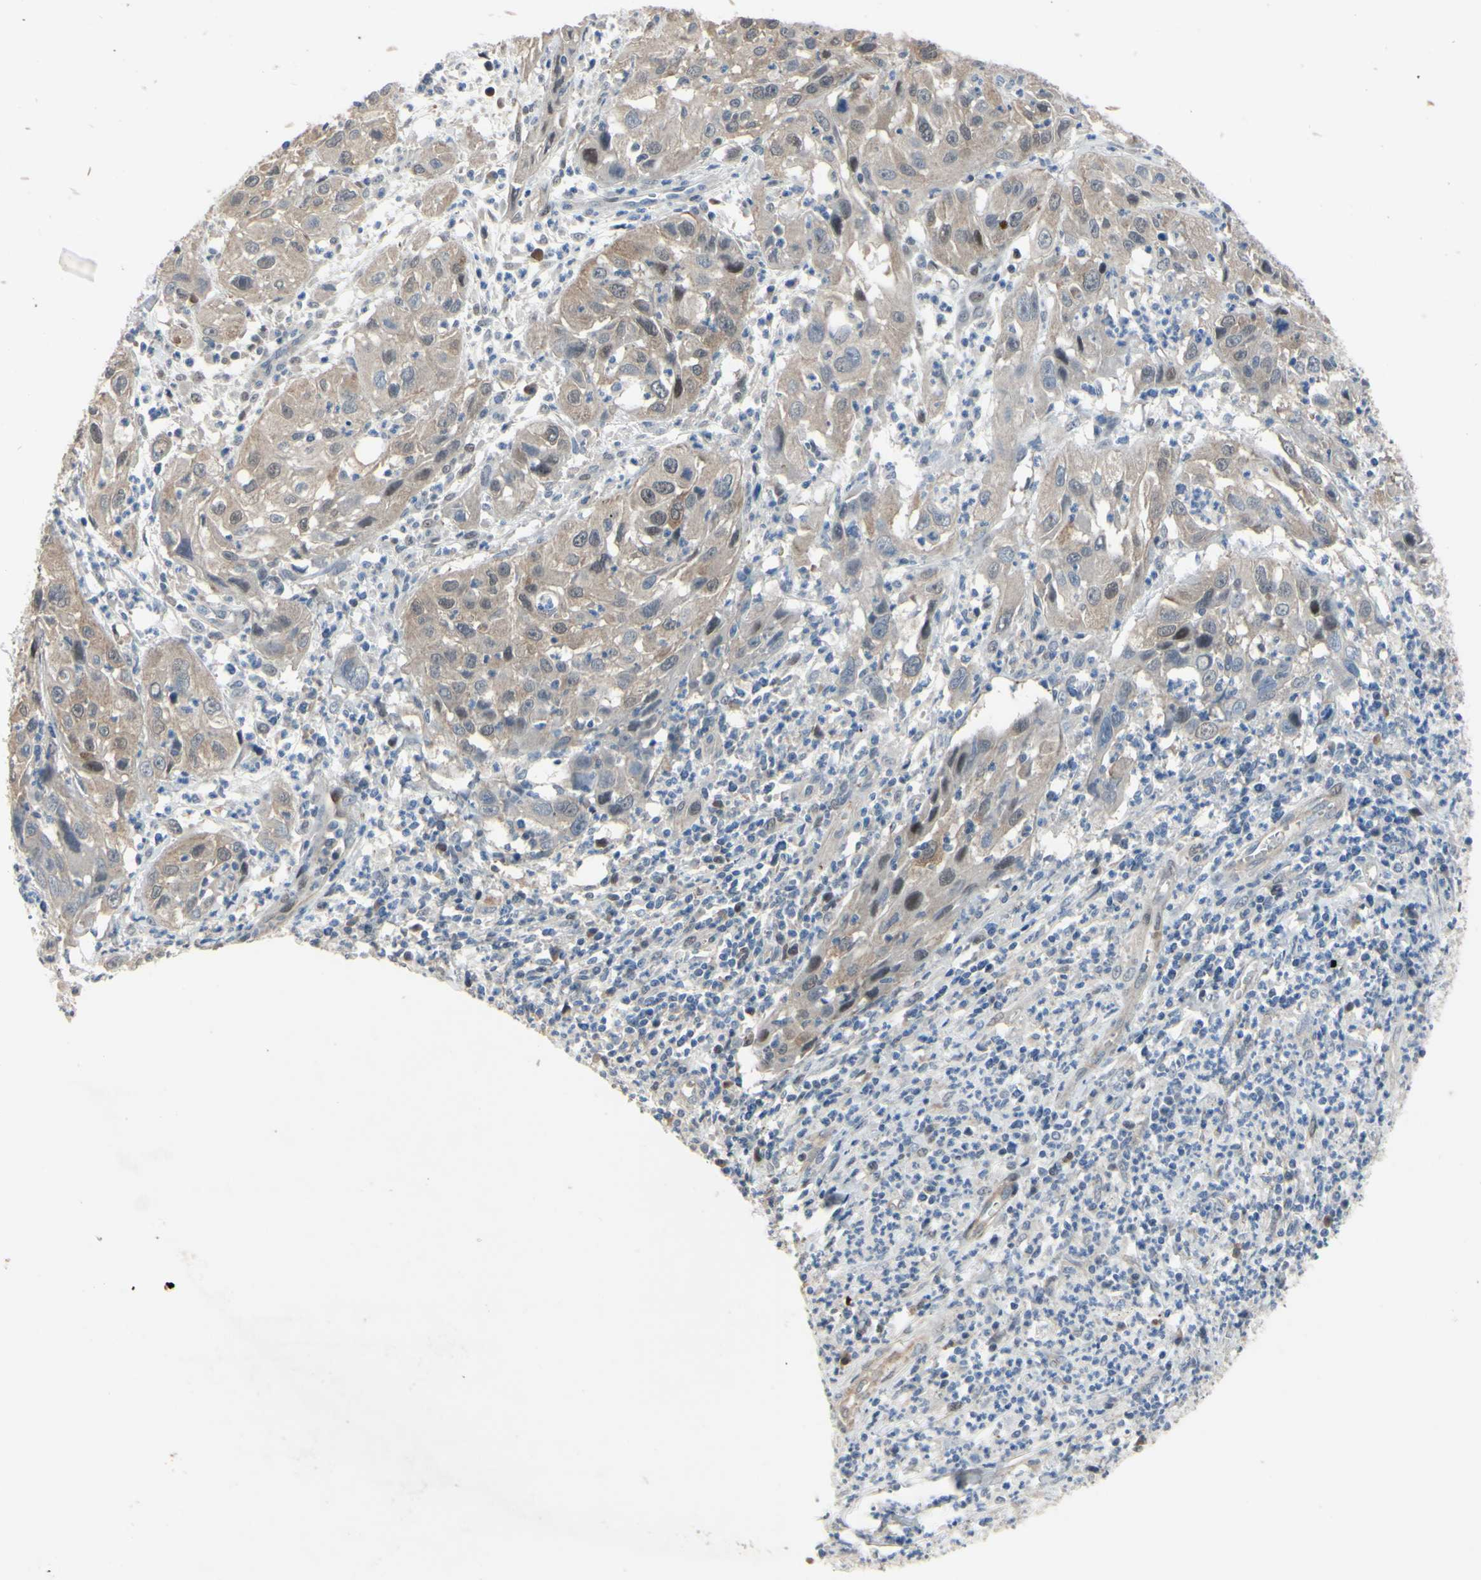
{"staining": {"intensity": "moderate", "quantity": "<25%", "location": "nuclear"}, "tissue": "cervical cancer", "cell_type": "Tumor cells", "image_type": "cancer", "snomed": [{"axis": "morphology", "description": "Squamous cell carcinoma, NOS"}, {"axis": "topography", "description": "Cervix"}], "caption": "Immunohistochemistry of human cervical cancer (squamous cell carcinoma) demonstrates low levels of moderate nuclear positivity in about <25% of tumor cells.", "gene": "LHX9", "patient": {"sex": "female", "age": 32}}